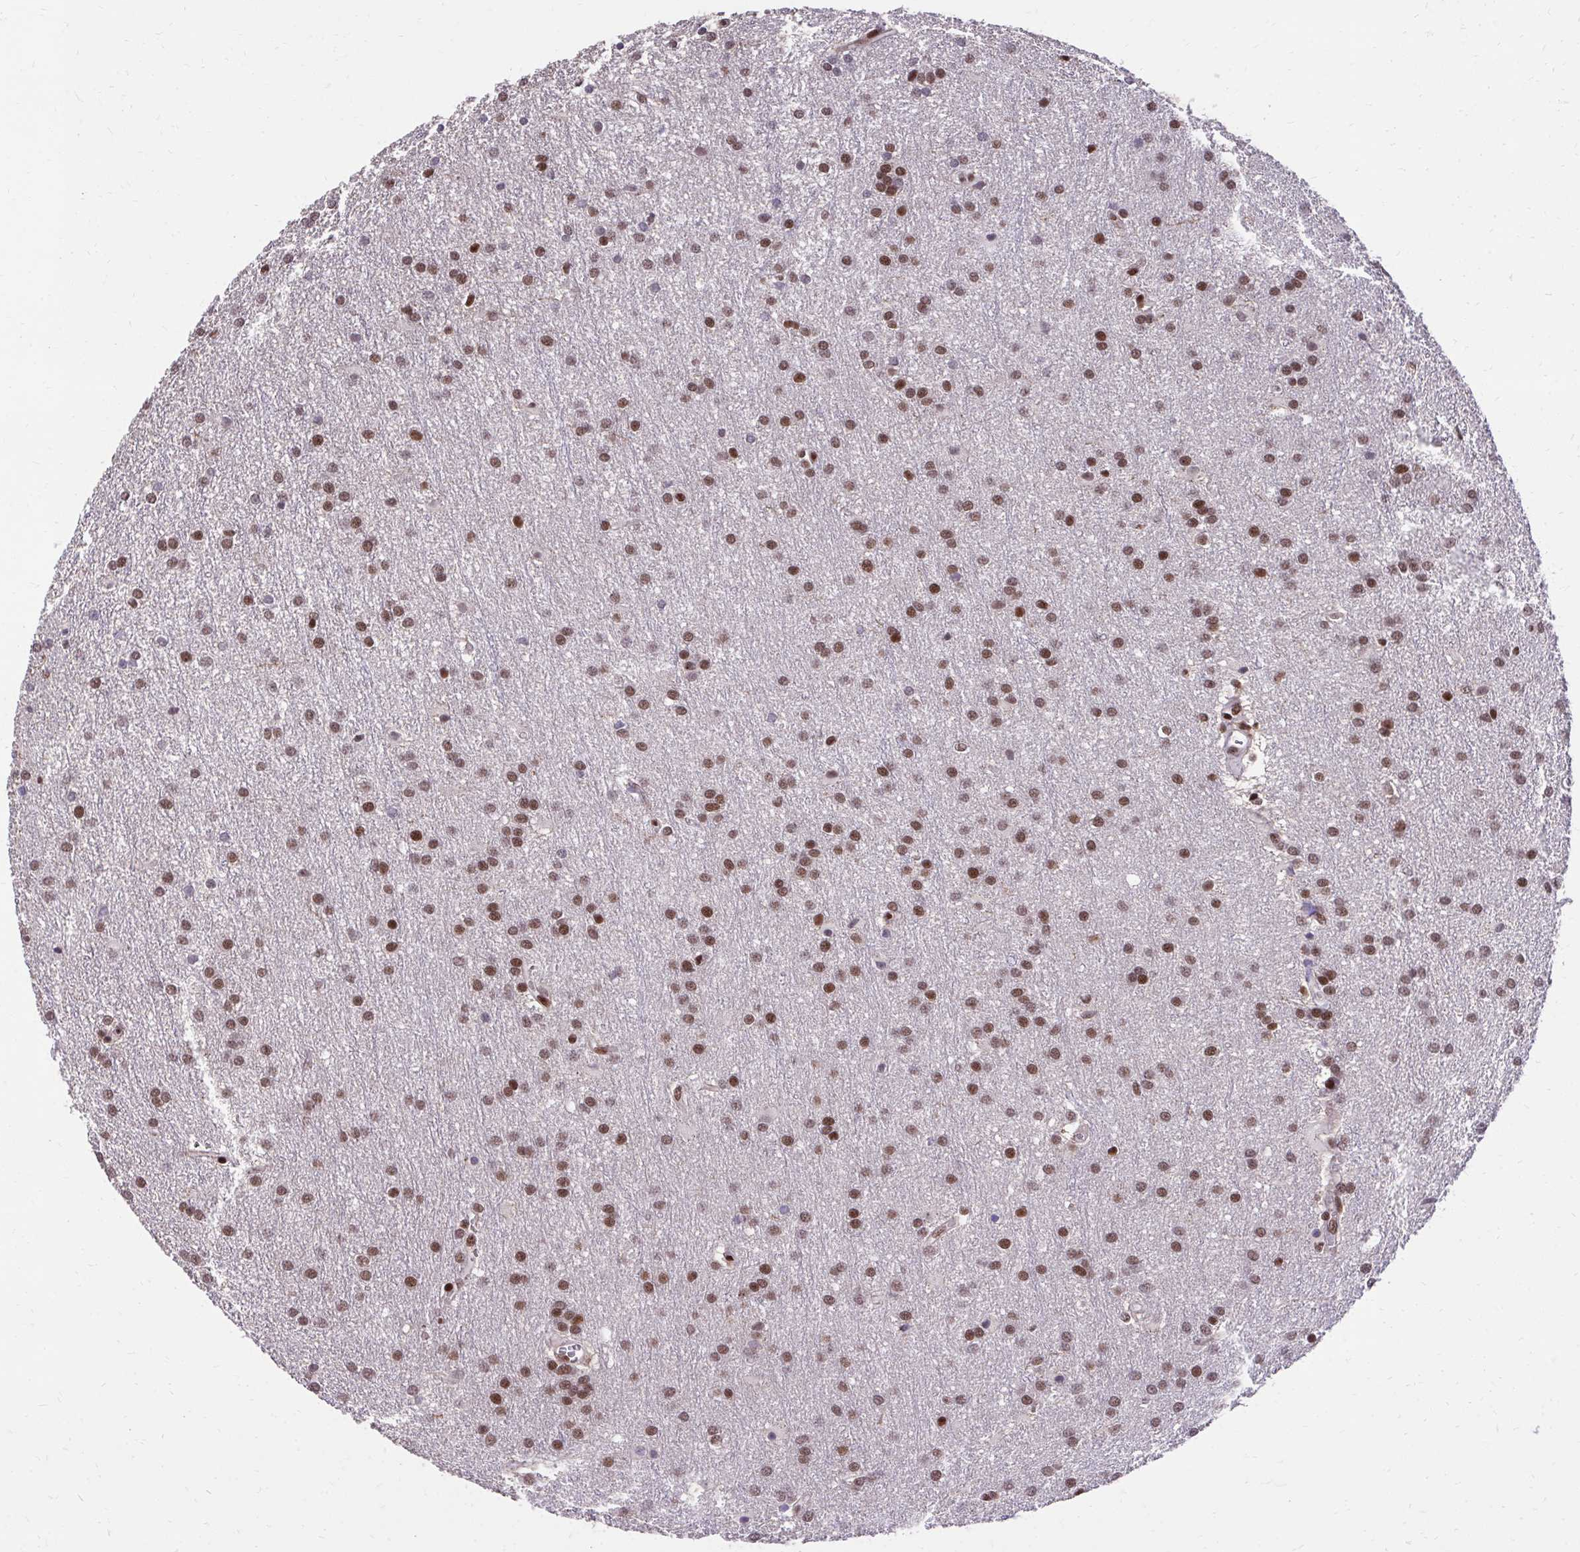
{"staining": {"intensity": "moderate", "quantity": ">75%", "location": "nuclear"}, "tissue": "glioma", "cell_type": "Tumor cells", "image_type": "cancer", "snomed": [{"axis": "morphology", "description": "Glioma, malignant, Low grade"}, {"axis": "topography", "description": "Brain"}], "caption": "The histopathology image demonstrates immunohistochemical staining of glioma. There is moderate nuclear staining is present in approximately >75% of tumor cells.", "gene": "HOXA4", "patient": {"sex": "female", "age": 32}}